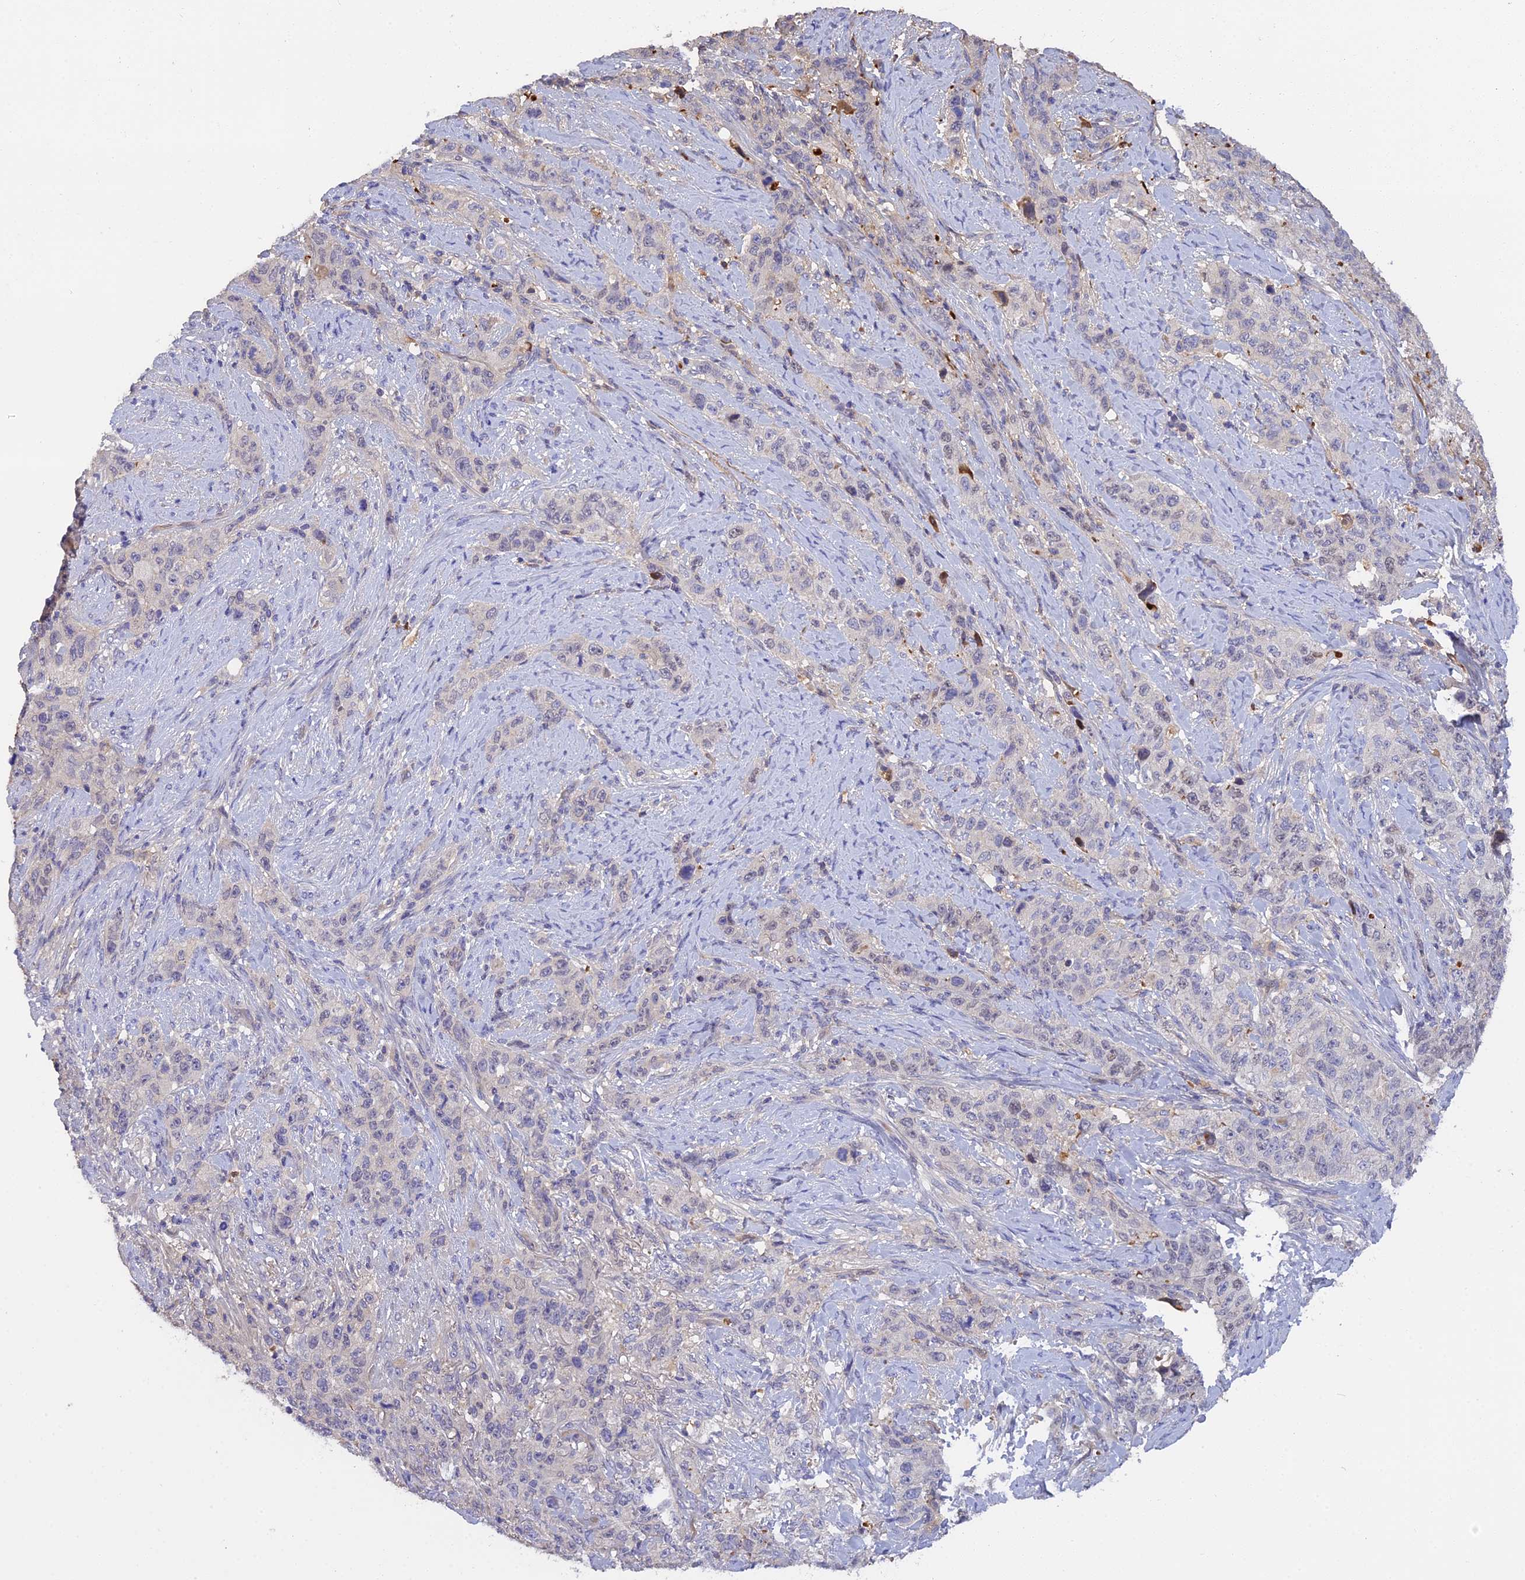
{"staining": {"intensity": "negative", "quantity": "none", "location": "none"}, "tissue": "stomach cancer", "cell_type": "Tumor cells", "image_type": "cancer", "snomed": [{"axis": "morphology", "description": "Adenocarcinoma, NOS"}, {"axis": "topography", "description": "Stomach"}], "caption": "DAB (3,3'-diaminobenzidine) immunohistochemical staining of human adenocarcinoma (stomach) reveals no significant positivity in tumor cells. (Stains: DAB immunohistochemistry with hematoxylin counter stain, Microscopy: brightfield microscopy at high magnification).", "gene": "PZP", "patient": {"sex": "male", "age": 48}}